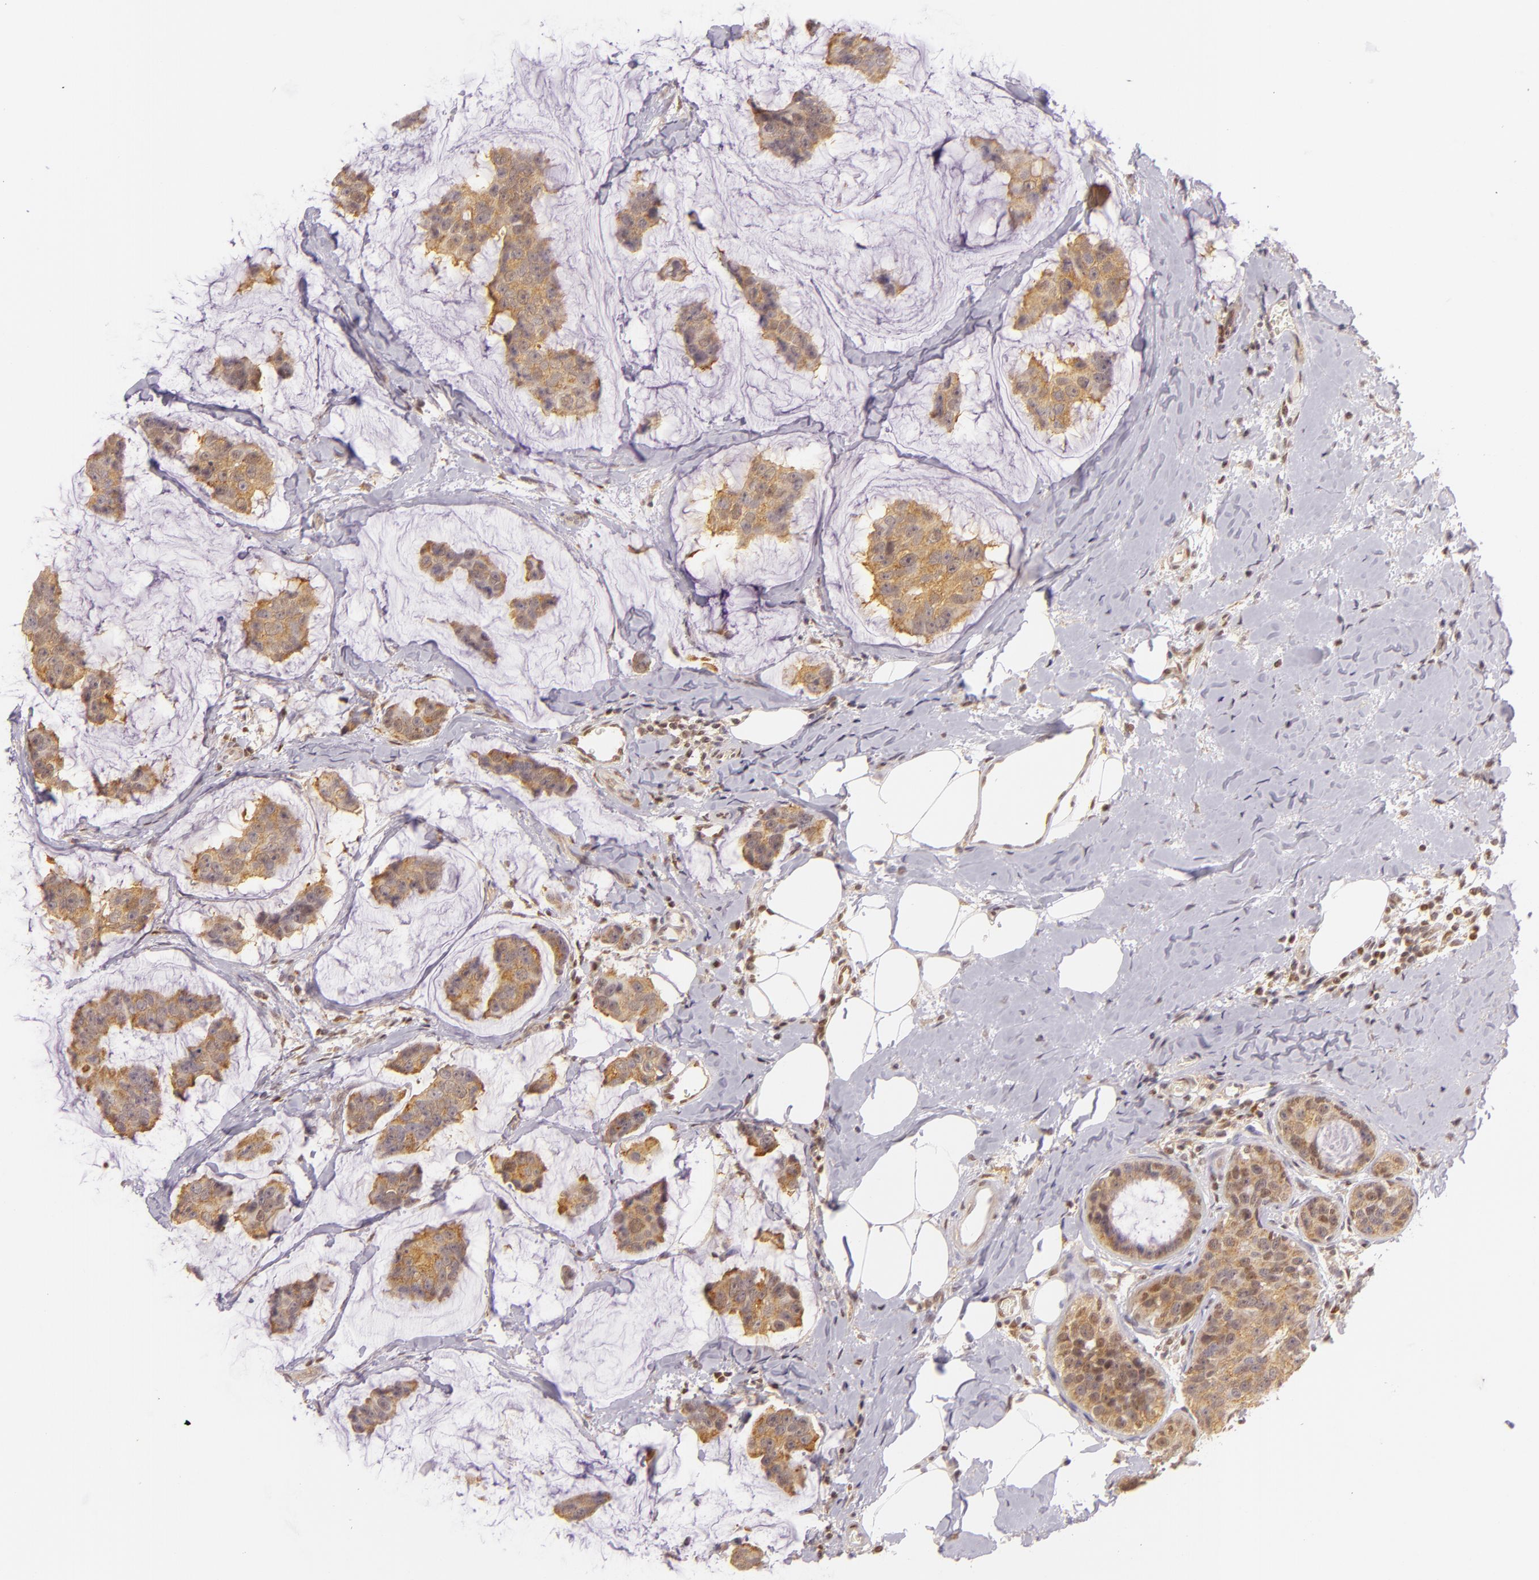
{"staining": {"intensity": "moderate", "quantity": "<25%", "location": "cytoplasmic/membranous"}, "tissue": "breast cancer", "cell_type": "Tumor cells", "image_type": "cancer", "snomed": [{"axis": "morphology", "description": "Normal tissue, NOS"}, {"axis": "morphology", "description": "Duct carcinoma"}, {"axis": "topography", "description": "Breast"}], "caption": "Human breast cancer stained with a protein marker reveals moderate staining in tumor cells.", "gene": "IMPDH1", "patient": {"sex": "female", "age": 50}}